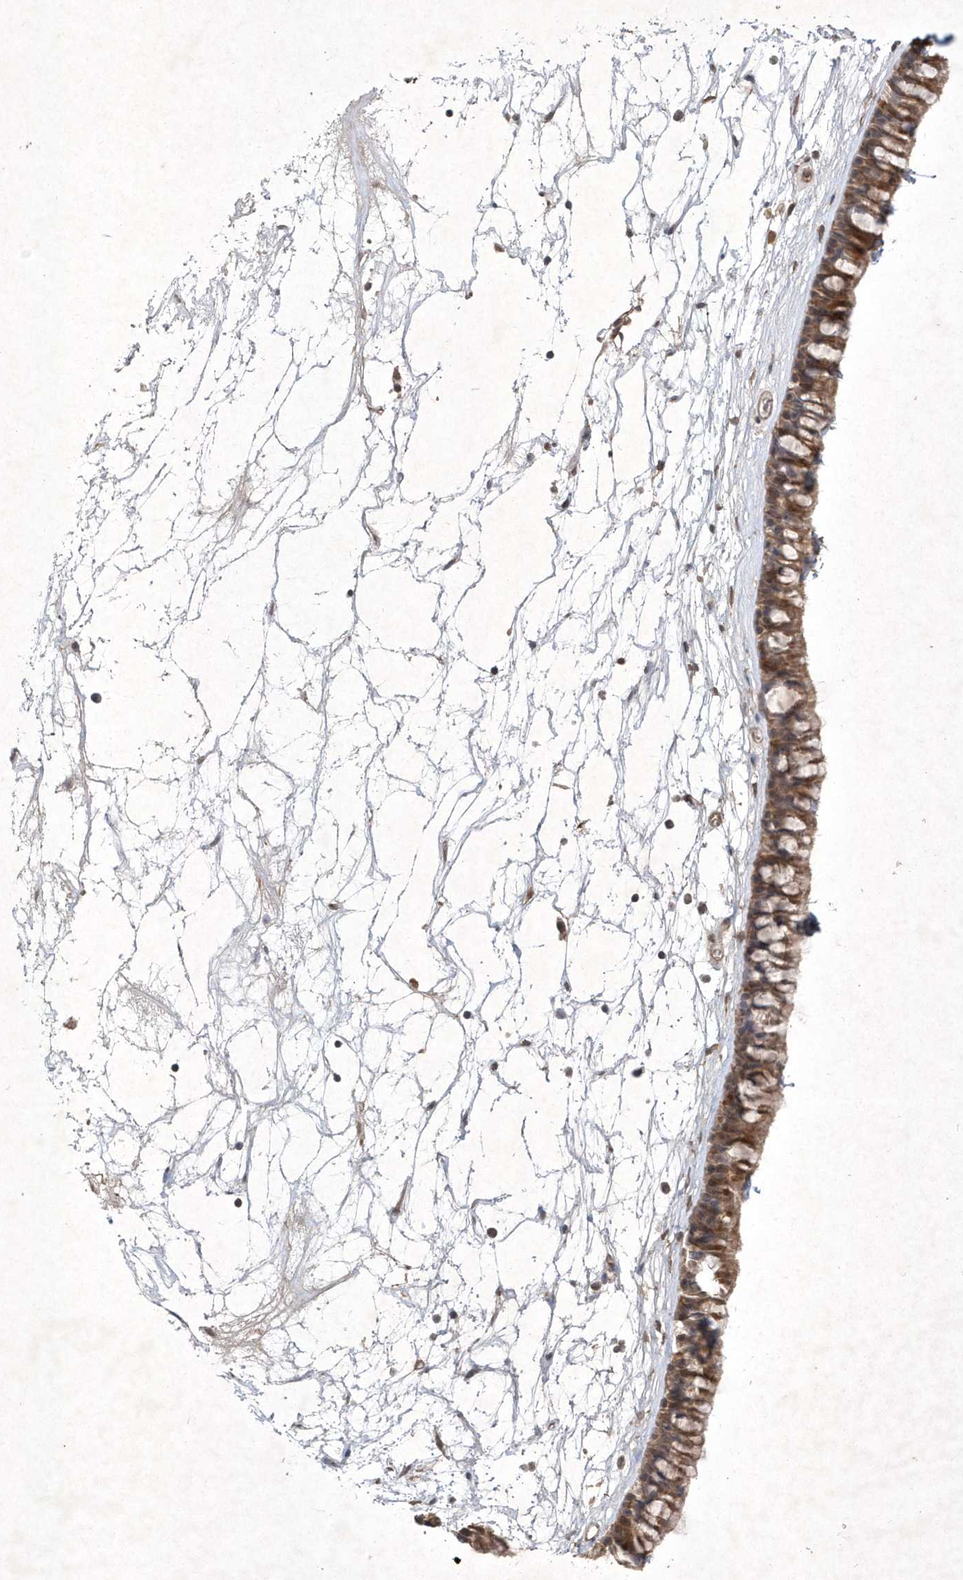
{"staining": {"intensity": "moderate", "quantity": ">75%", "location": "cytoplasmic/membranous"}, "tissue": "nasopharynx", "cell_type": "Respiratory epithelial cells", "image_type": "normal", "snomed": [{"axis": "morphology", "description": "Normal tissue, NOS"}, {"axis": "topography", "description": "Nasopharynx"}], "caption": "Immunohistochemistry (IHC) of unremarkable human nasopharynx demonstrates medium levels of moderate cytoplasmic/membranous positivity in about >75% of respiratory epithelial cells. The staining was performed using DAB (3,3'-diaminobenzidine), with brown indicating positive protein expression. Nuclei are stained blue with hematoxylin.", "gene": "AKR7A2", "patient": {"sex": "male", "age": 64}}